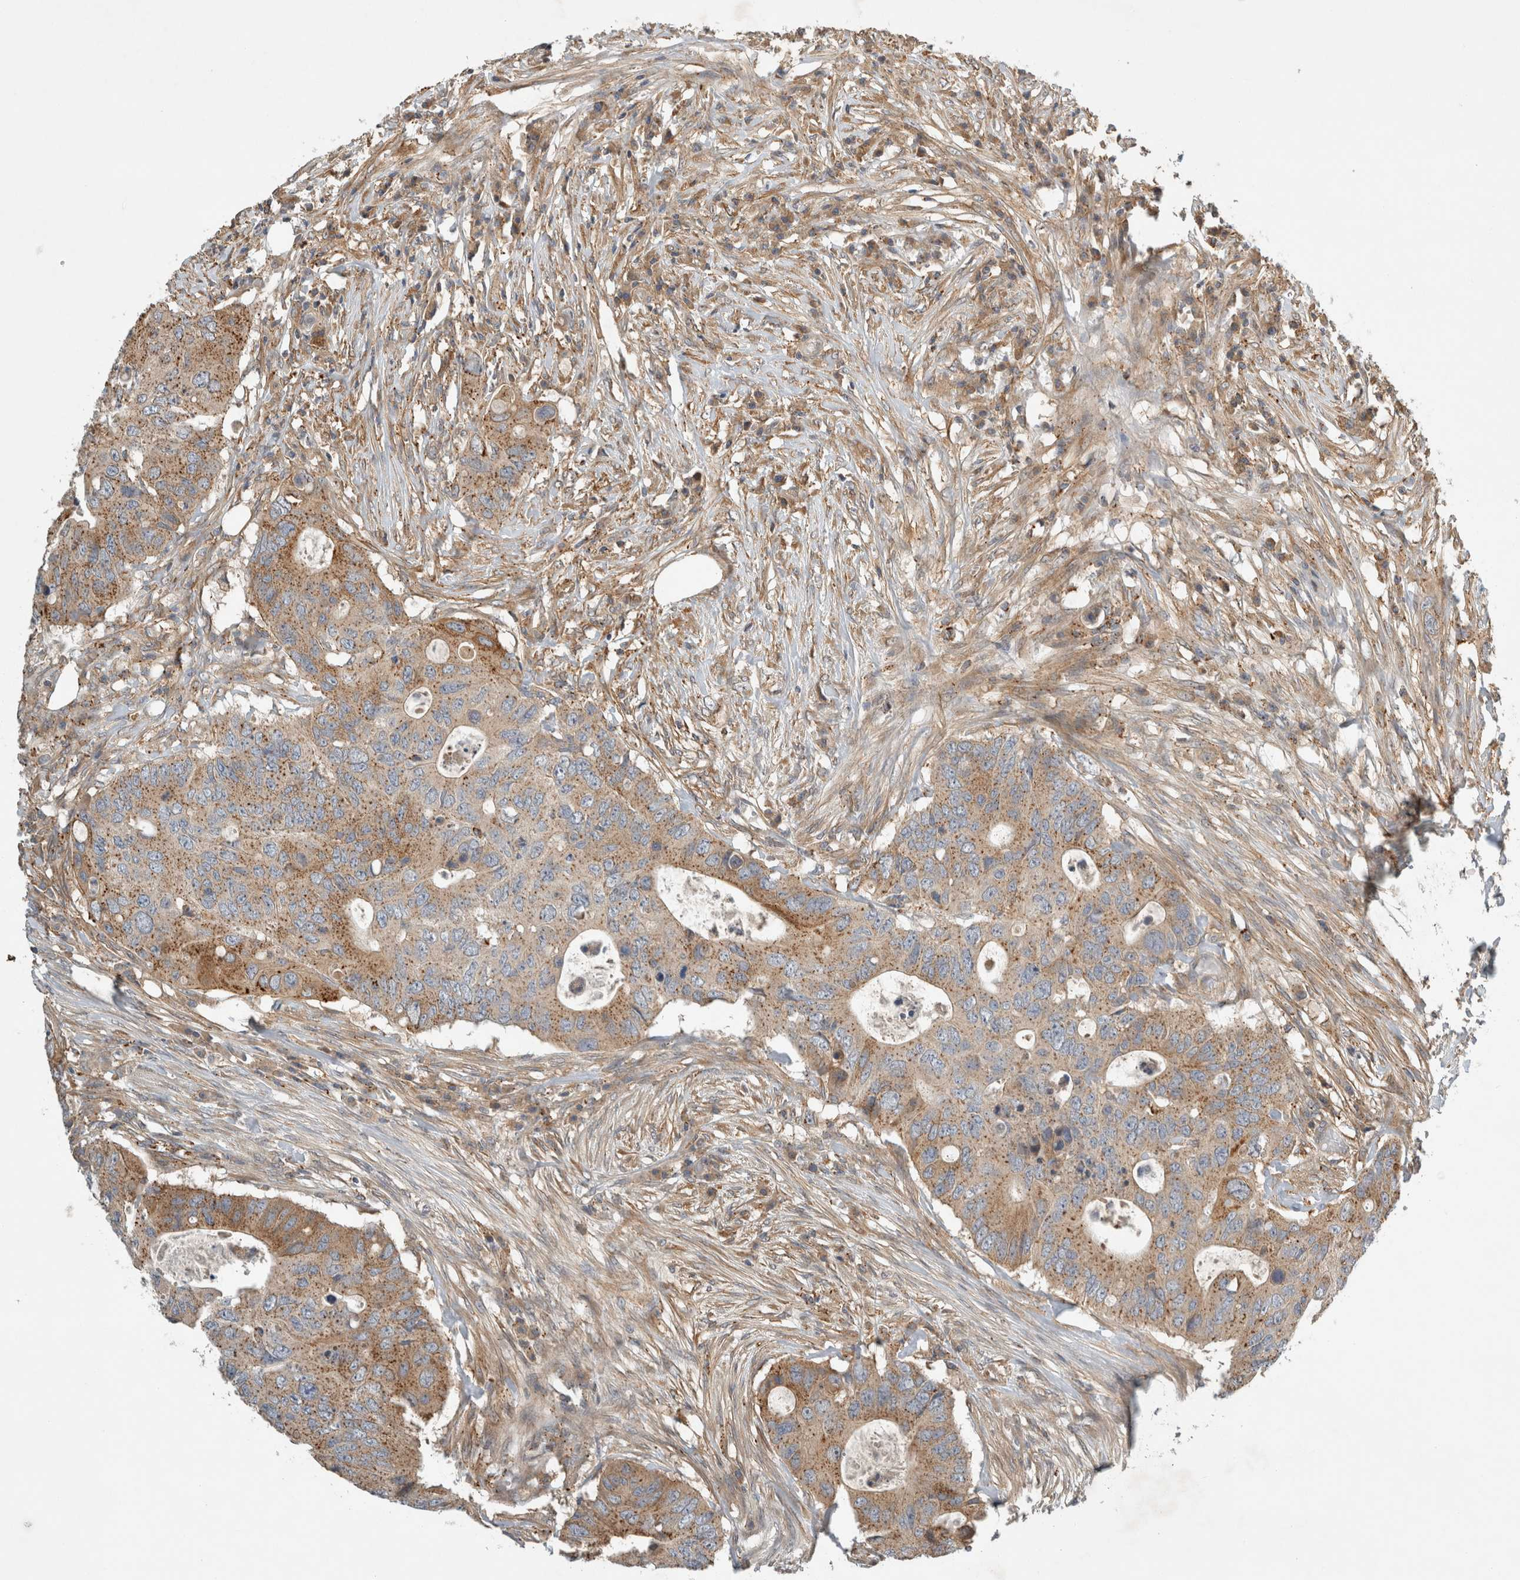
{"staining": {"intensity": "moderate", "quantity": ">75%", "location": "cytoplasmic/membranous"}, "tissue": "colorectal cancer", "cell_type": "Tumor cells", "image_type": "cancer", "snomed": [{"axis": "morphology", "description": "Adenocarcinoma, NOS"}, {"axis": "topography", "description": "Colon"}], "caption": "Tumor cells display medium levels of moderate cytoplasmic/membranous expression in about >75% of cells in human colorectal adenocarcinoma.", "gene": "ARMC9", "patient": {"sex": "male", "age": 71}}